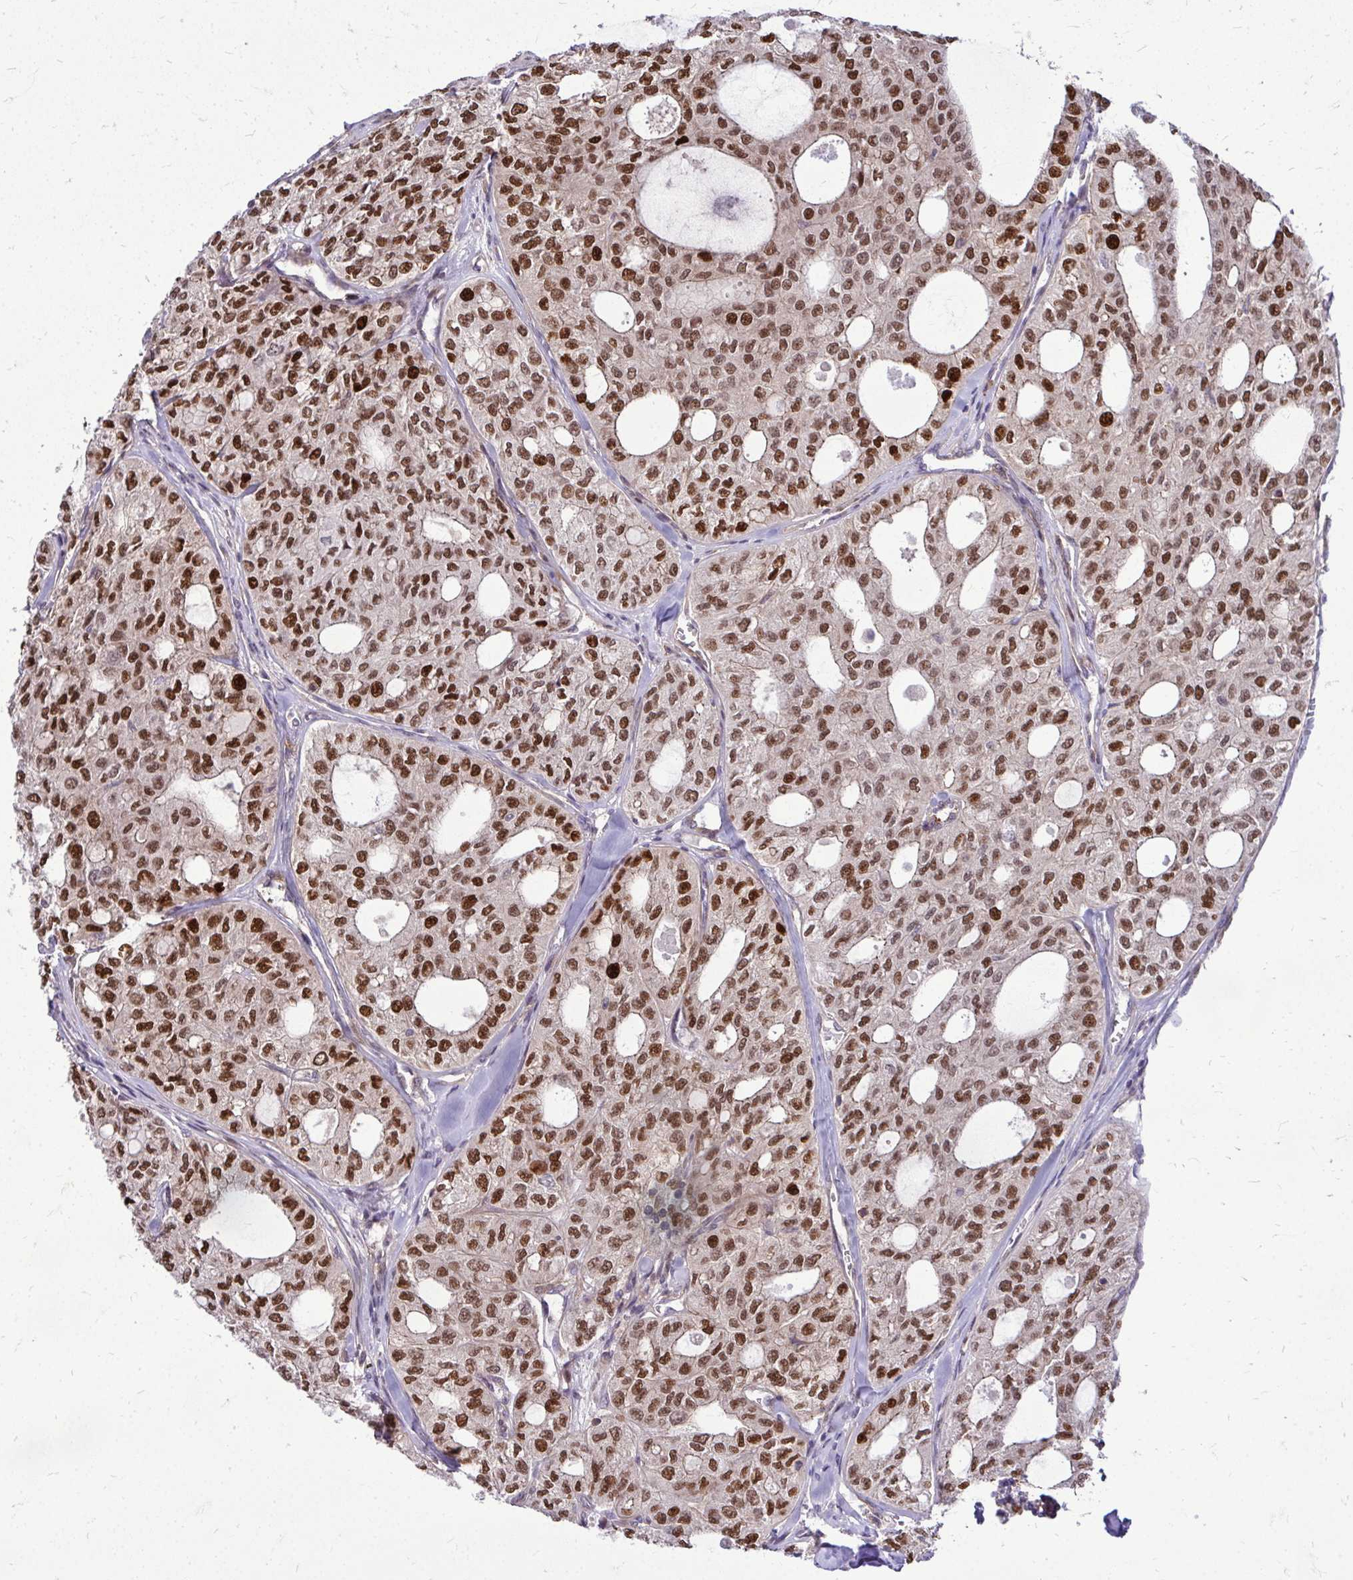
{"staining": {"intensity": "moderate", "quantity": ">75%", "location": "nuclear"}, "tissue": "thyroid cancer", "cell_type": "Tumor cells", "image_type": "cancer", "snomed": [{"axis": "morphology", "description": "Follicular adenoma carcinoma, NOS"}, {"axis": "topography", "description": "Thyroid gland"}], "caption": "IHC of thyroid cancer (follicular adenoma carcinoma) displays medium levels of moderate nuclear staining in approximately >75% of tumor cells.", "gene": "TRIP6", "patient": {"sex": "male", "age": 75}}